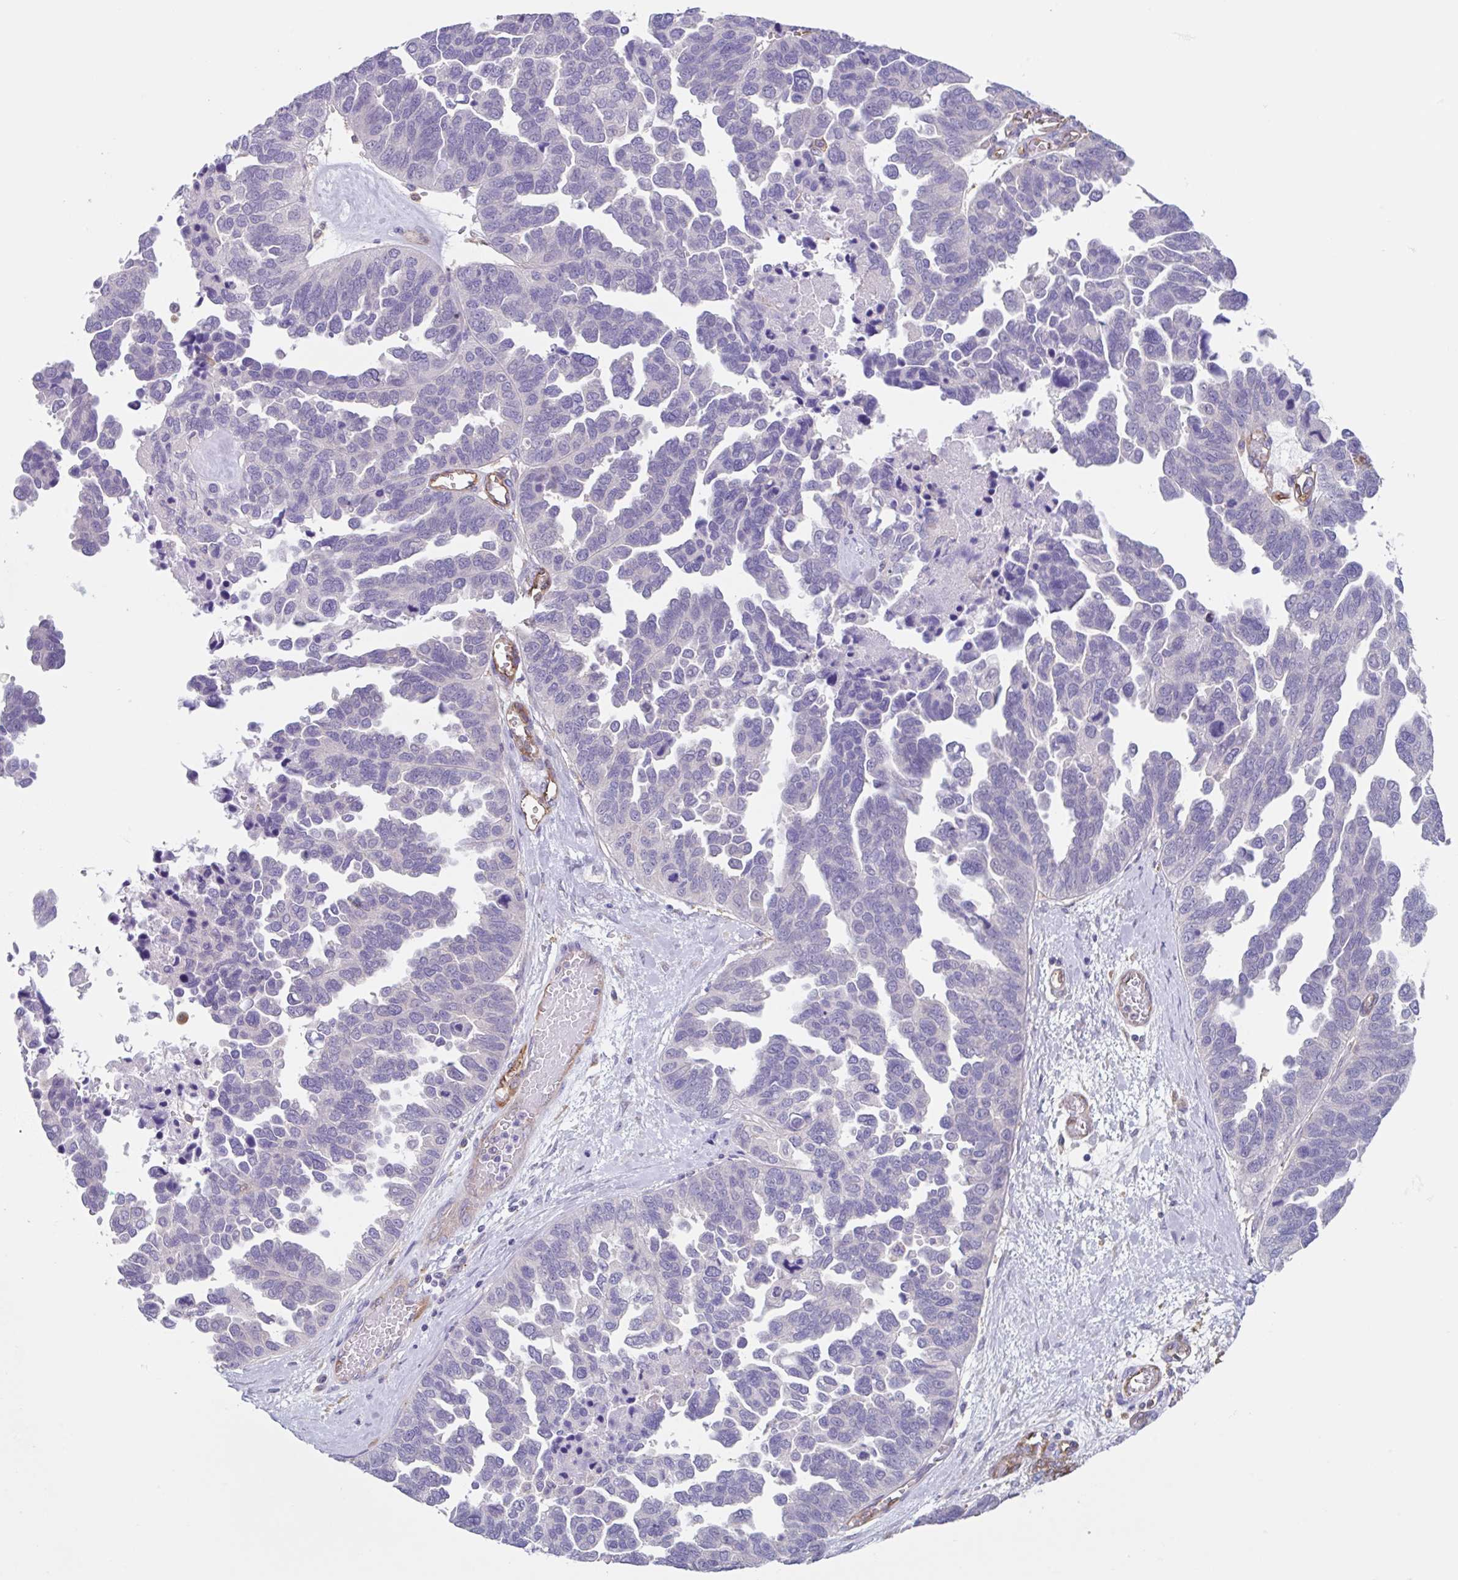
{"staining": {"intensity": "negative", "quantity": "none", "location": "none"}, "tissue": "ovarian cancer", "cell_type": "Tumor cells", "image_type": "cancer", "snomed": [{"axis": "morphology", "description": "Cystadenocarcinoma, serous, NOS"}, {"axis": "topography", "description": "Ovary"}], "caption": "High power microscopy micrograph of an IHC image of serous cystadenocarcinoma (ovarian), revealing no significant positivity in tumor cells.", "gene": "EHD4", "patient": {"sex": "female", "age": 64}}